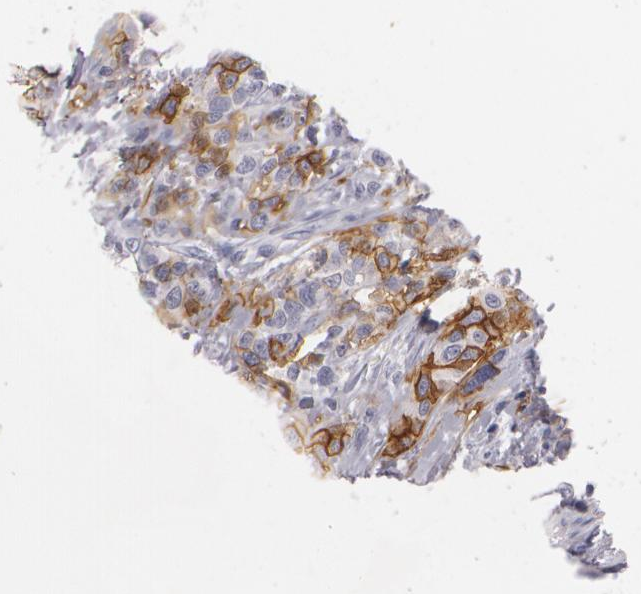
{"staining": {"intensity": "moderate", "quantity": "25%-75%", "location": "cytoplasmic/membranous"}, "tissue": "urothelial cancer", "cell_type": "Tumor cells", "image_type": "cancer", "snomed": [{"axis": "morphology", "description": "Urothelial carcinoma, High grade"}, {"axis": "topography", "description": "Urinary bladder"}], "caption": "Human high-grade urothelial carcinoma stained with a brown dye shows moderate cytoplasmic/membranous positive staining in about 25%-75% of tumor cells.", "gene": "NGFR", "patient": {"sex": "male", "age": 56}}